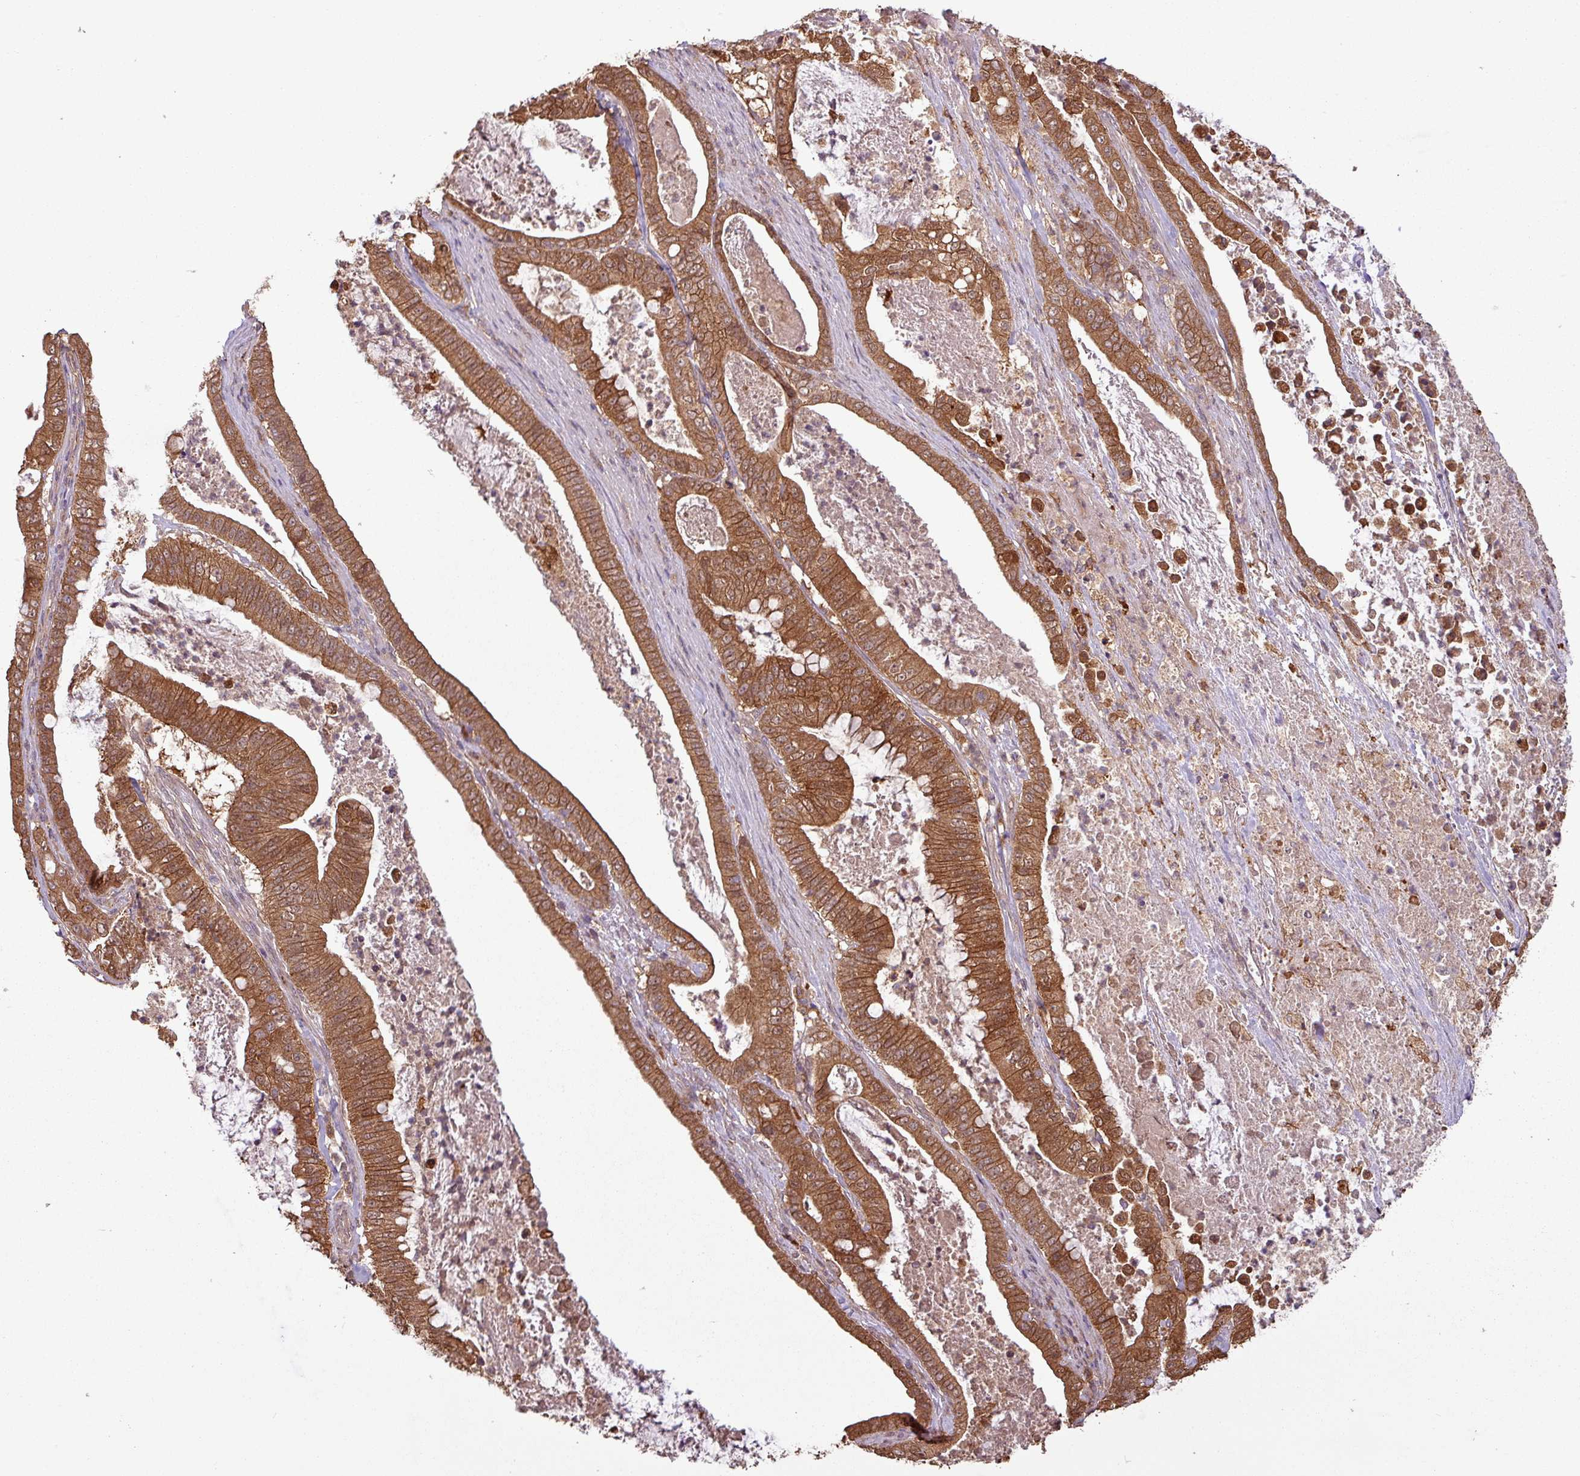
{"staining": {"intensity": "moderate", "quantity": ">75%", "location": "cytoplasmic/membranous"}, "tissue": "pancreatic cancer", "cell_type": "Tumor cells", "image_type": "cancer", "snomed": [{"axis": "morphology", "description": "Adenocarcinoma, NOS"}, {"axis": "topography", "description": "Pancreas"}], "caption": "A brown stain shows moderate cytoplasmic/membranous staining of a protein in human pancreatic adenocarcinoma tumor cells.", "gene": "NT5C3A", "patient": {"sex": "male", "age": 71}}